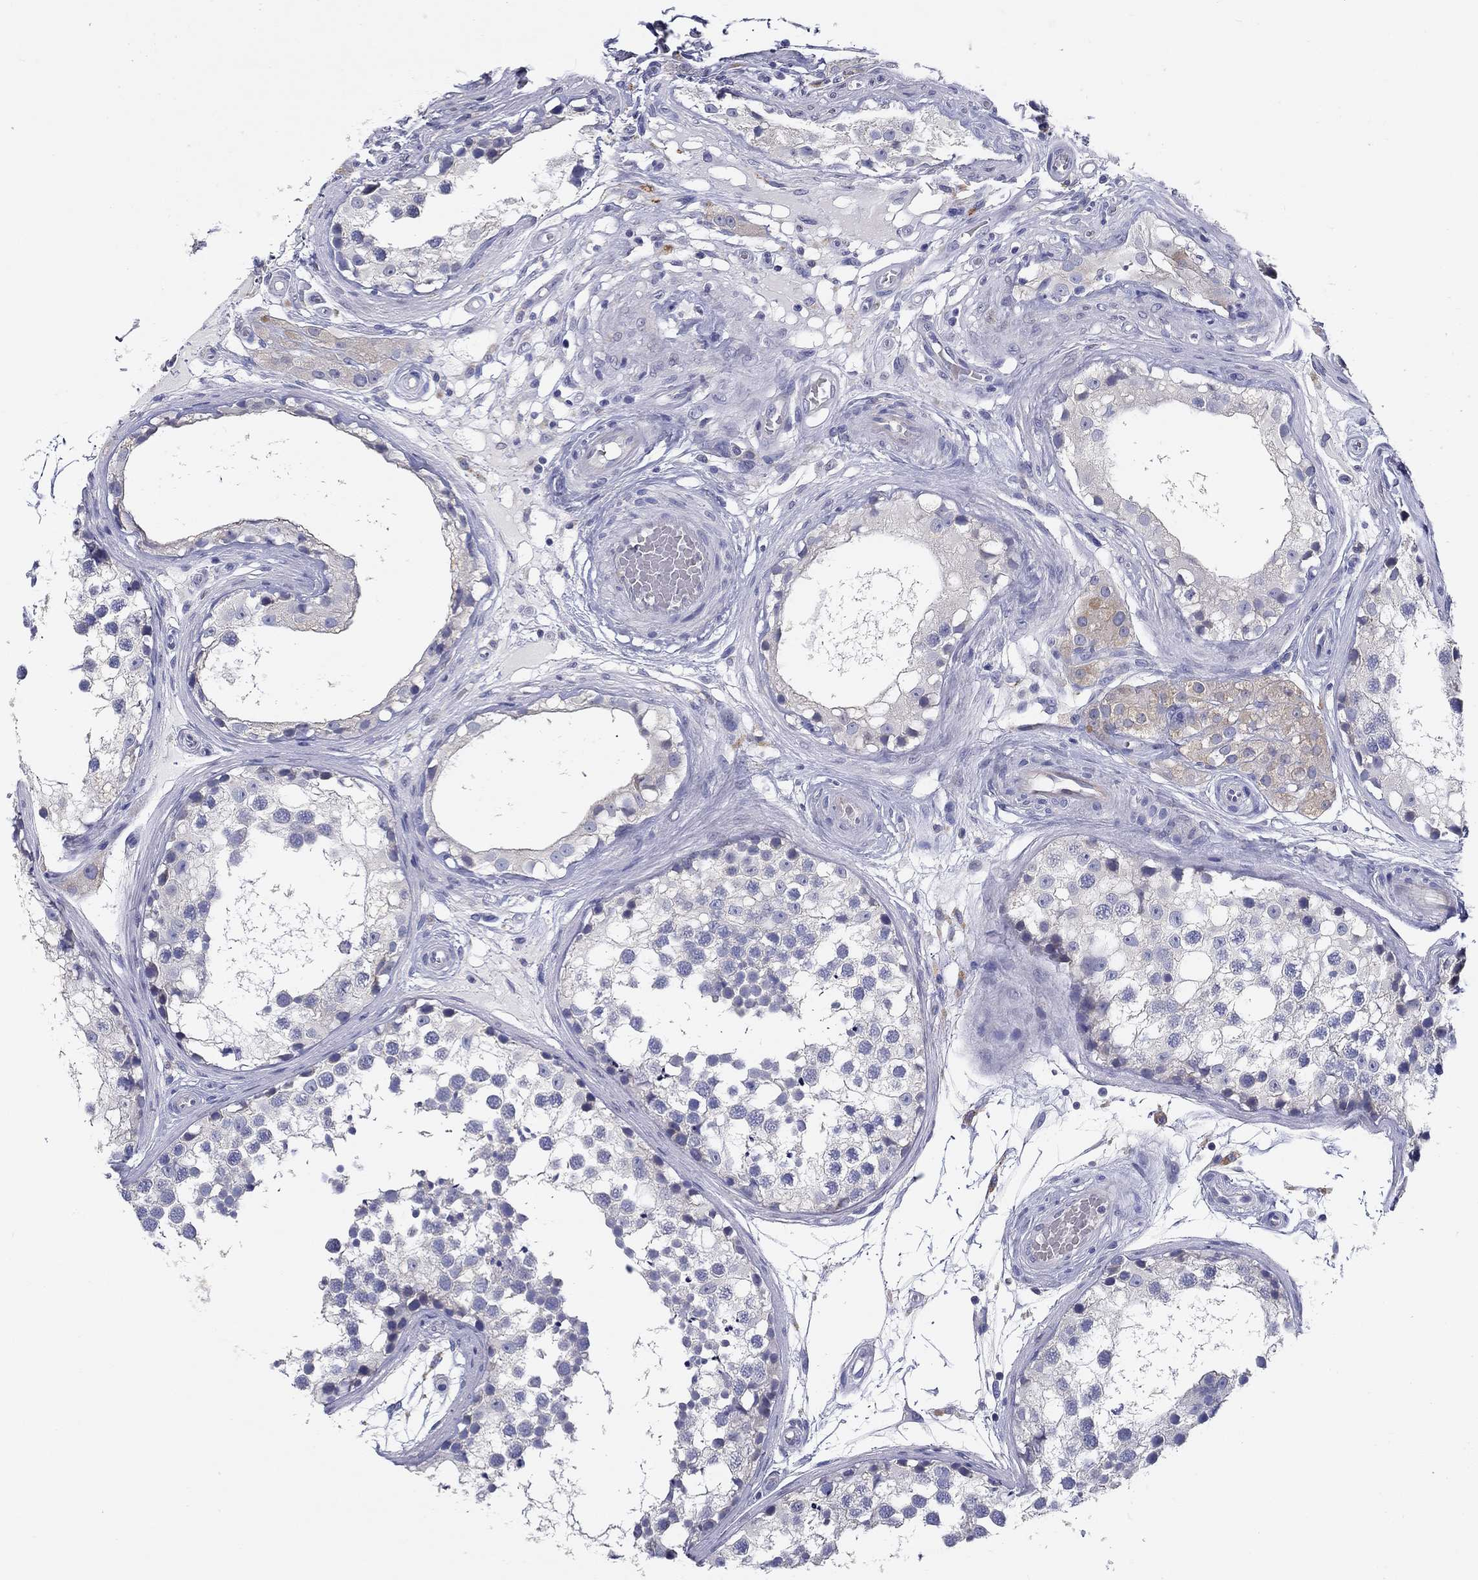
{"staining": {"intensity": "negative", "quantity": "none", "location": "none"}, "tissue": "testis", "cell_type": "Cells in seminiferous ducts", "image_type": "normal", "snomed": [{"axis": "morphology", "description": "Normal tissue, NOS"}, {"axis": "morphology", "description": "Seminoma, NOS"}, {"axis": "topography", "description": "Testis"}], "caption": "Cells in seminiferous ducts show no significant expression in unremarkable testis. (DAB (3,3'-diaminobenzidine) immunohistochemistry (IHC) with hematoxylin counter stain).", "gene": "ERMP1", "patient": {"sex": "male", "age": 65}}